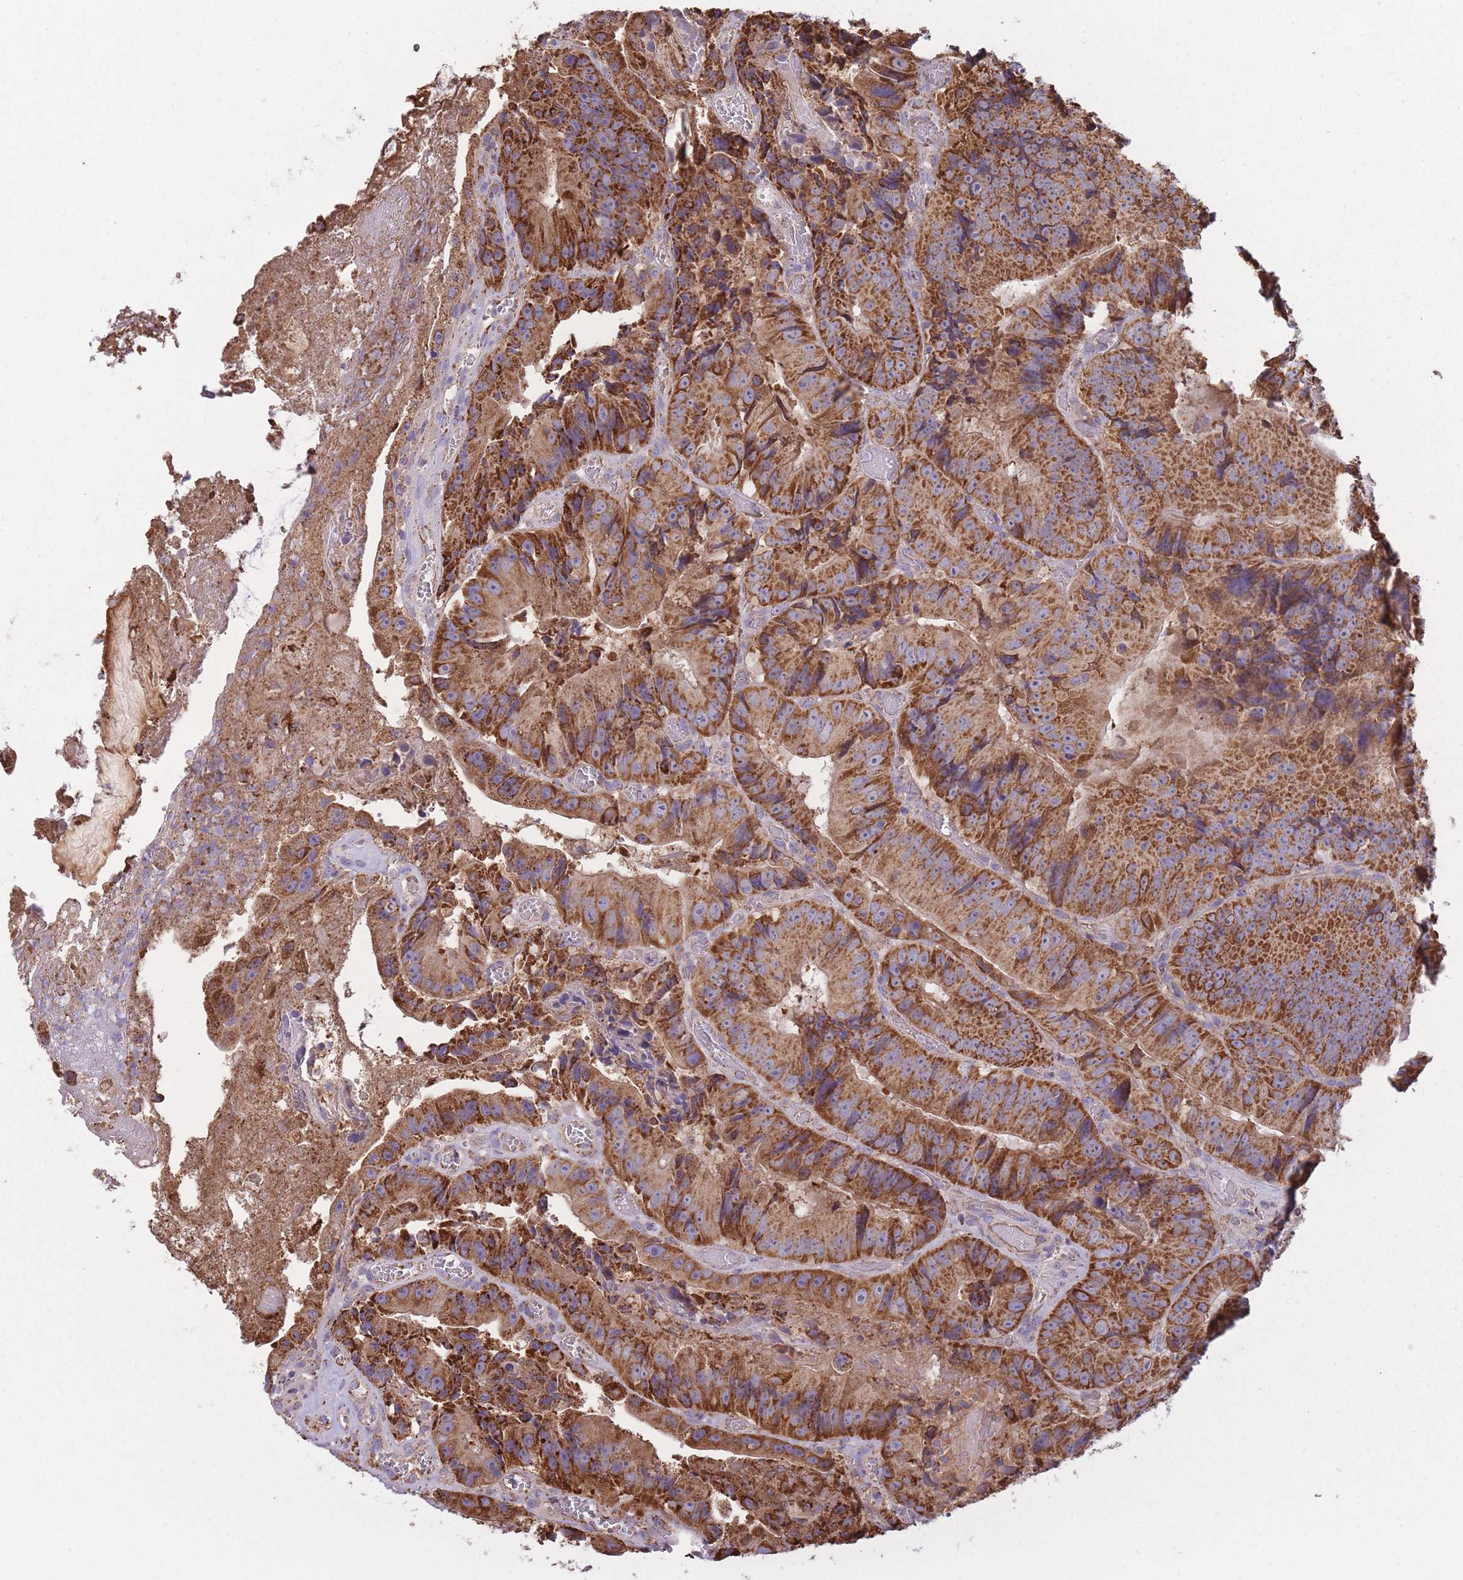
{"staining": {"intensity": "moderate", "quantity": ">75%", "location": "cytoplasmic/membranous"}, "tissue": "colorectal cancer", "cell_type": "Tumor cells", "image_type": "cancer", "snomed": [{"axis": "morphology", "description": "Adenocarcinoma, NOS"}, {"axis": "topography", "description": "Colon"}], "caption": "Immunohistochemistry of human colorectal adenocarcinoma exhibits medium levels of moderate cytoplasmic/membranous staining in approximately >75% of tumor cells.", "gene": "KAT2A", "patient": {"sex": "female", "age": 86}}